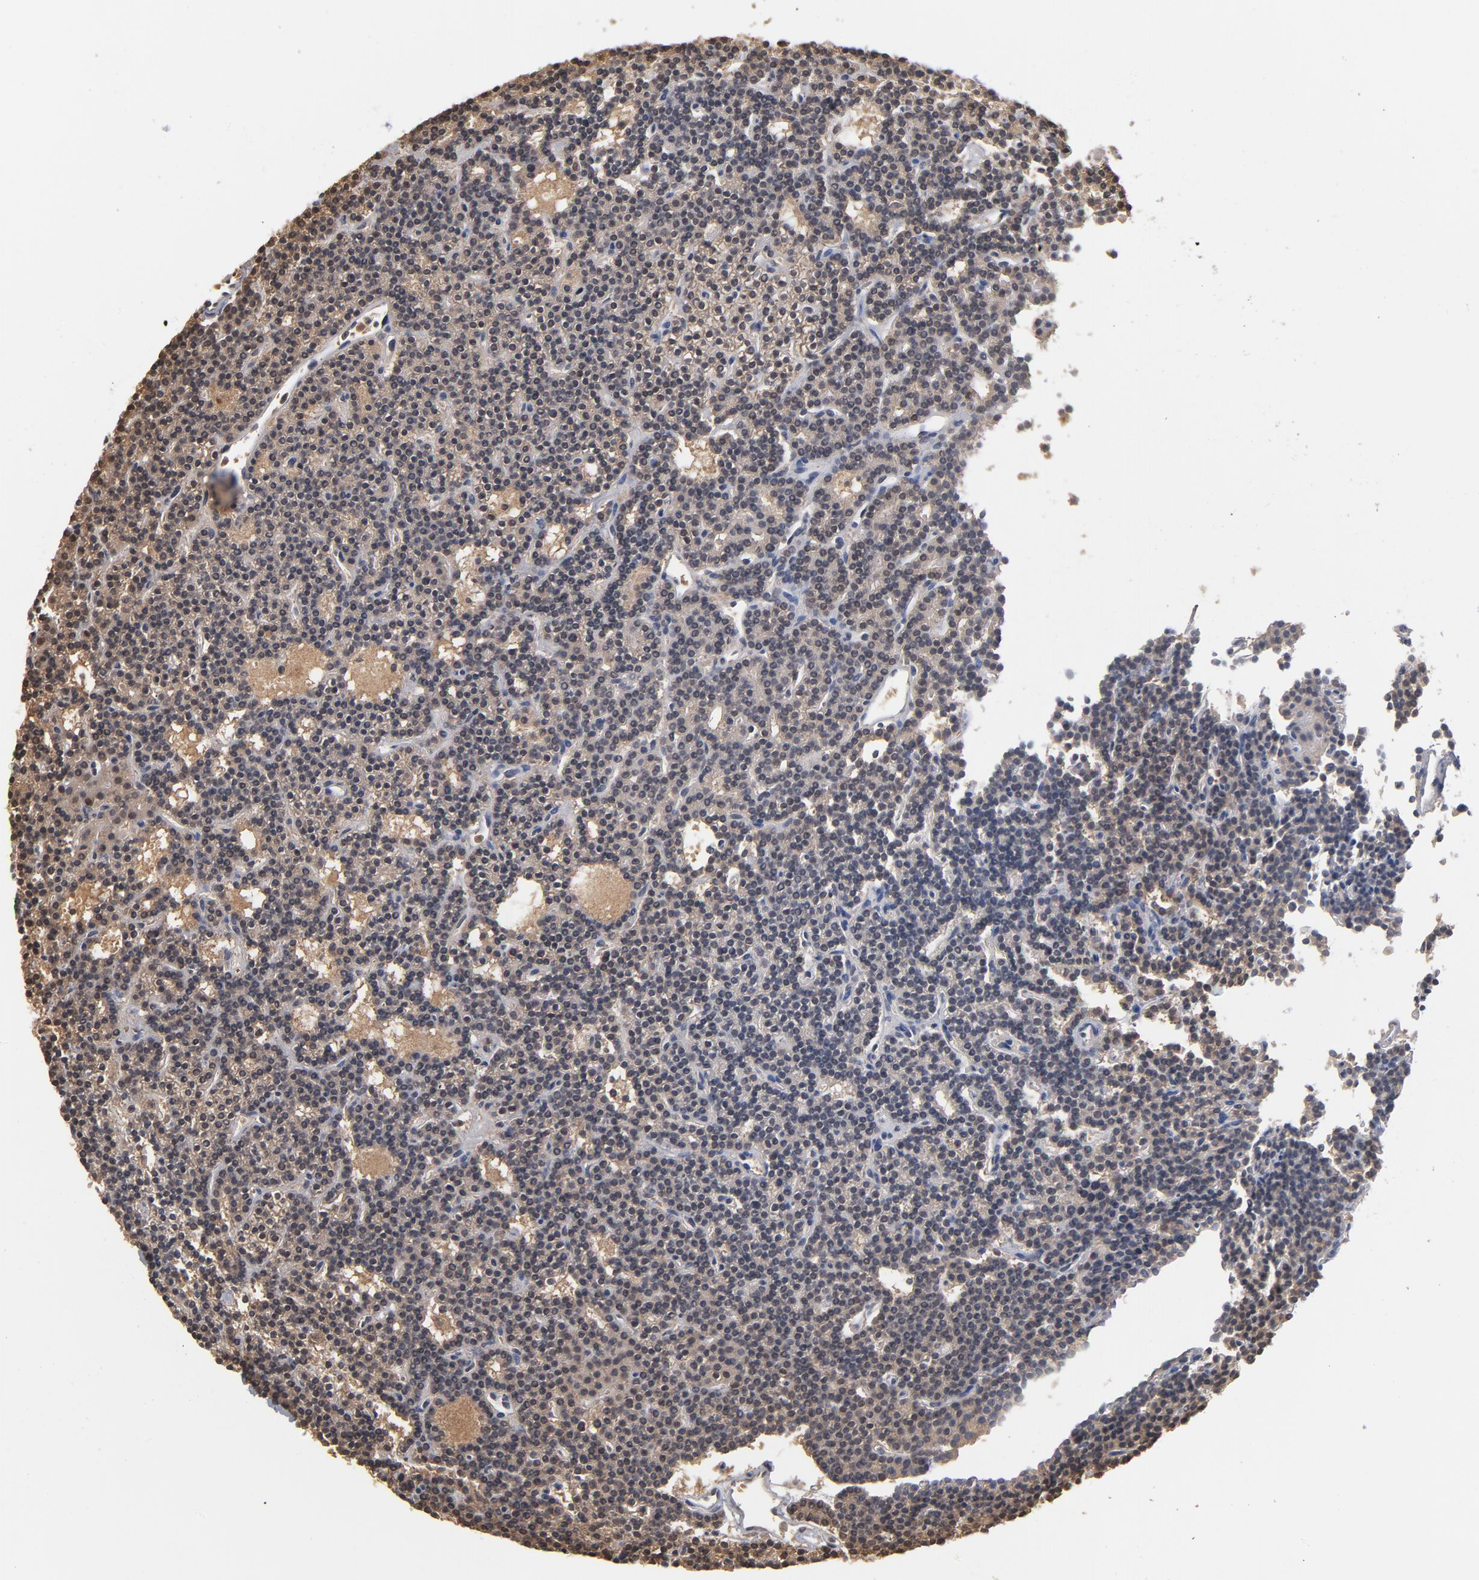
{"staining": {"intensity": "weak", "quantity": "25%-75%", "location": "cytoplasmic/membranous"}, "tissue": "parathyroid gland", "cell_type": "Glandular cells", "image_type": "normal", "snomed": [{"axis": "morphology", "description": "Normal tissue, NOS"}, {"axis": "topography", "description": "Parathyroid gland"}], "caption": "IHC (DAB (3,3'-diaminobenzidine)) staining of unremarkable human parathyroid gland displays weak cytoplasmic/membranous protein staining in approximately 25%-75% of glandular cells.", "gene": "MIF", "patient": {"sex": "female", "age": 45}}